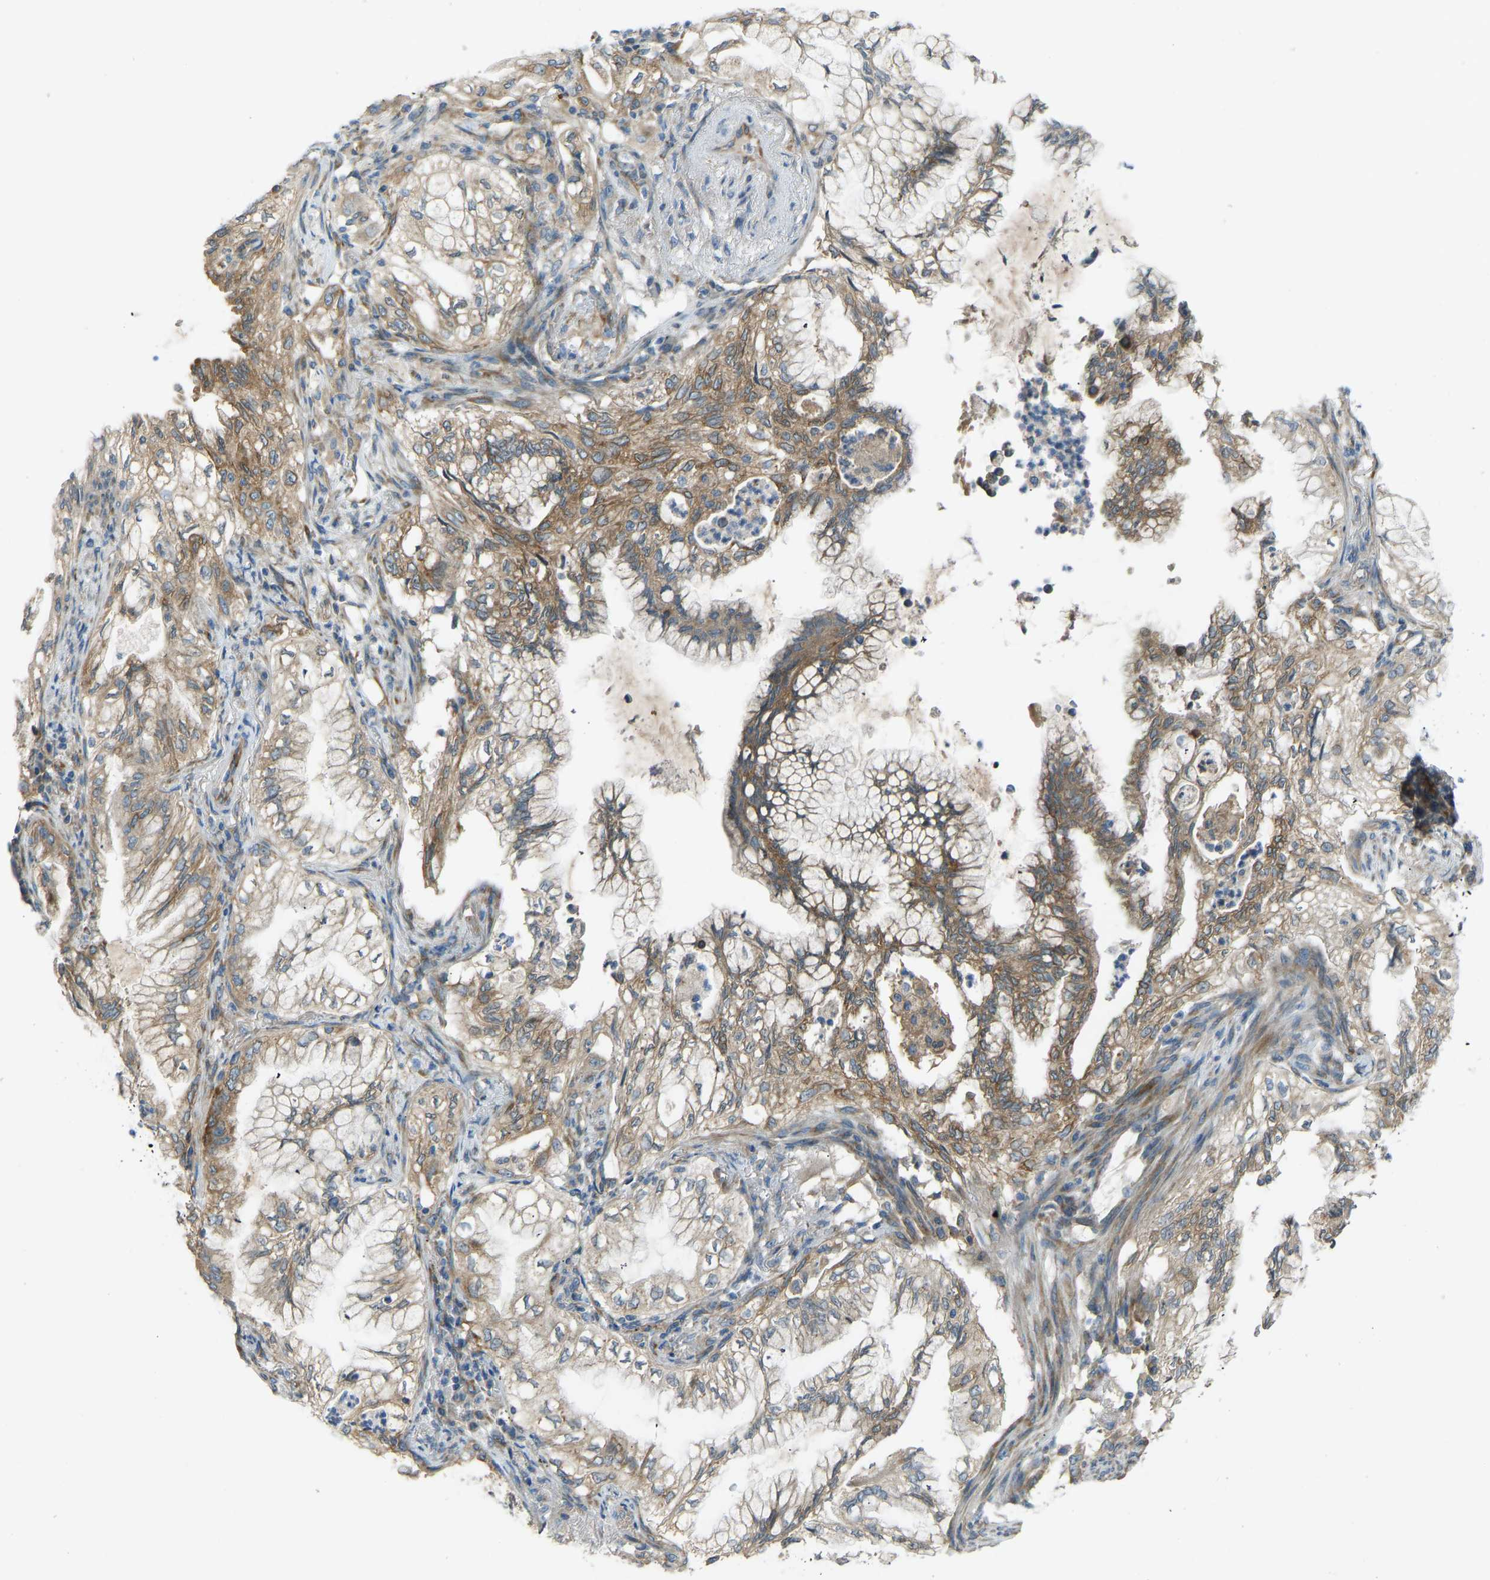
{"staining": {"intensity": "moderate", "quantity": ">75%", "location": "cytoplasmic/membranous"}, "tissue": "lung cancer", "cell_type": "Tumor cells", "image_type": "cancer", "snomed": [{"axis": "morphology", "description": "Adenocarcinoma, NOS"}, {"axis": "topography", "description": "Lung"}], "caption": "Protein analysis of lung cancer tissue shows moderate cytoplasmic/membranous expression in approximately >75% of tumor cells.", "gene": "STAU2", "patient": {"sex": "female", "age": 70}}